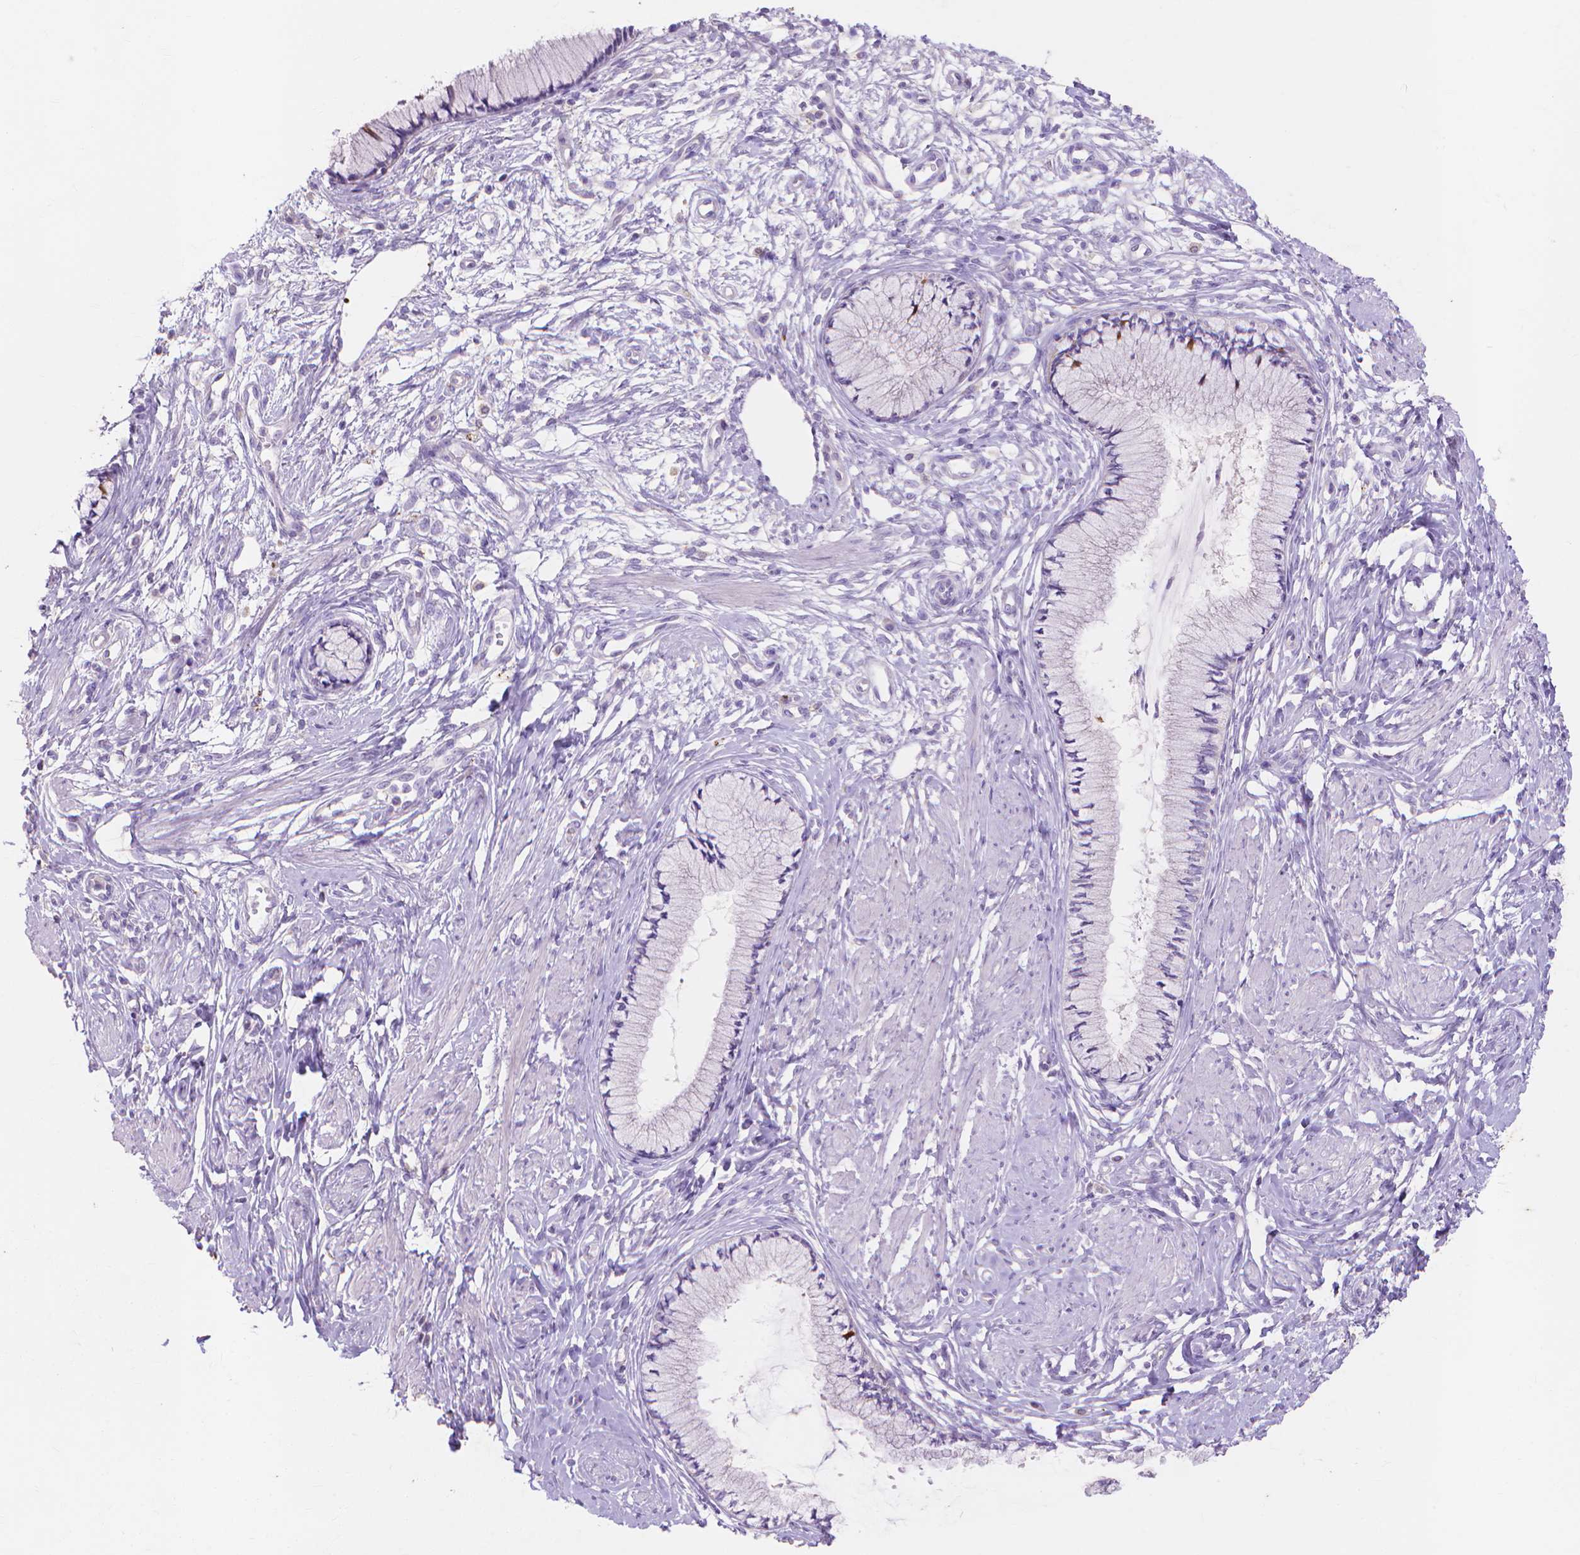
{"staining": {"intensity": "negative", "quantity": "none", "location": "none"}, "tissue": "cervix", "cell_type": "Glandular cells", "image_type": "normal", "snomed": [{"axis": "morphology", "description": "Normal tissue, NOS"}, {"axis": "topography", "description": "Cervix"}], "caption": "High power microscopy image of an immunohistochemistry (IHC) micrograph of benign cervix, revealing no significant expression in glandular cells. (DAB (3,3'-diaminobenzidine) immunohistochemistry (IHC), high magnification).", "gene": "MMP11", "patient": {"sex": "female", "age": 37}}